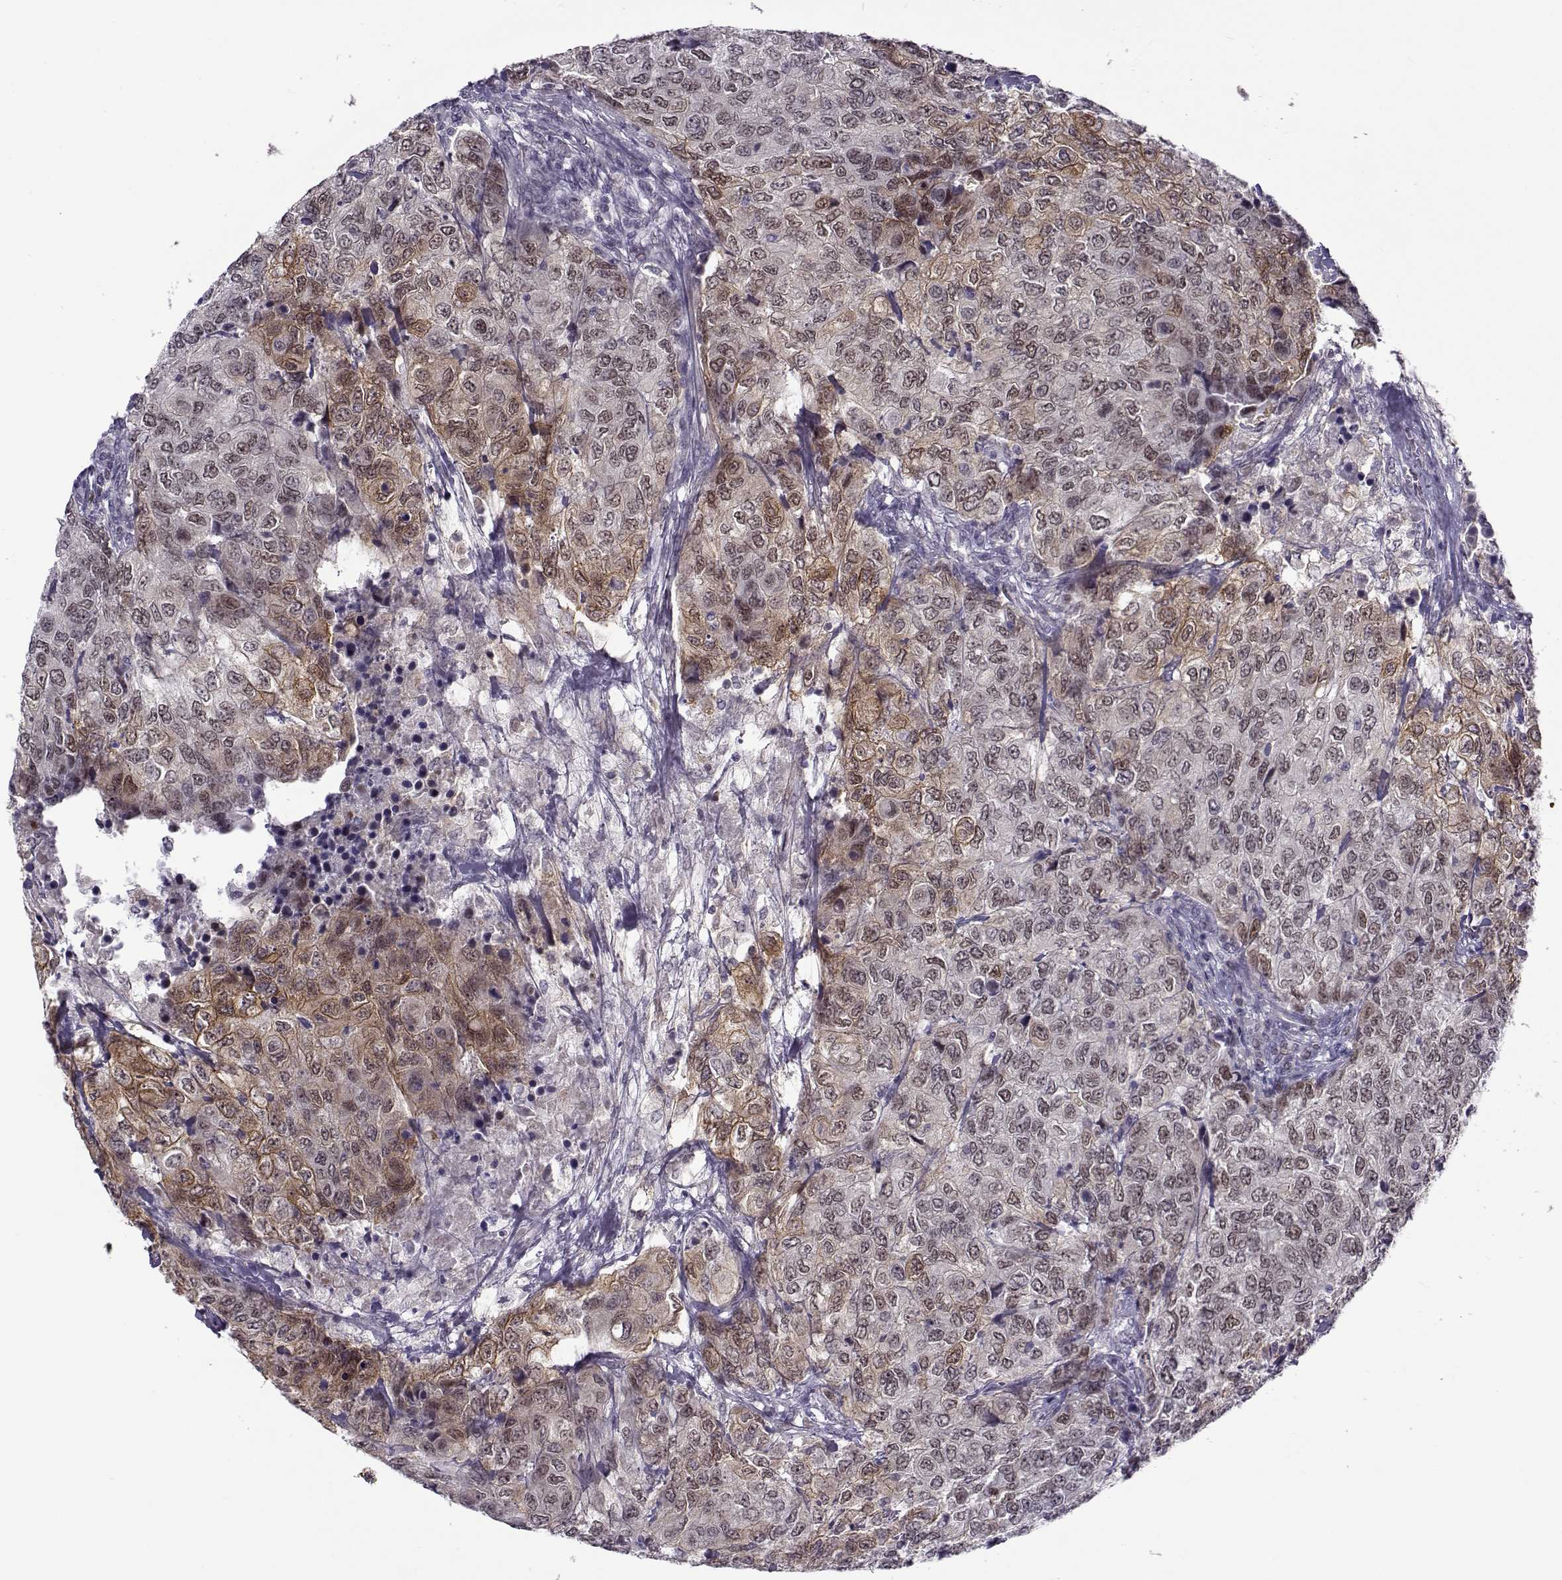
{"staining": {"intensity": "moderate", "quantity": "25%-75%", "location": "cytoplasmic/membranous,nuclear"}, "tissue": "urothelial cancer", "cell_type": "Tumor cells", "image_type": "cancer", "snomed": [{"axis": "morphology", "description": "Urothelial carcinoma, High grade"}, {"axis": "topography", "description": "Urinary bladder"}], "caption": "DAB (3,3'-diaminobenzidine) immunohistochemical staining of urothelial cancer demonstrates moderate cytoplasmic/membranous and nuclear protein positivity in about 25%-75% of tumor cells. The protein is shown in brown color, while the nuclei are stained blue.", "gene": "BACH1", "patient": {"sex": "female", "age": 78}}